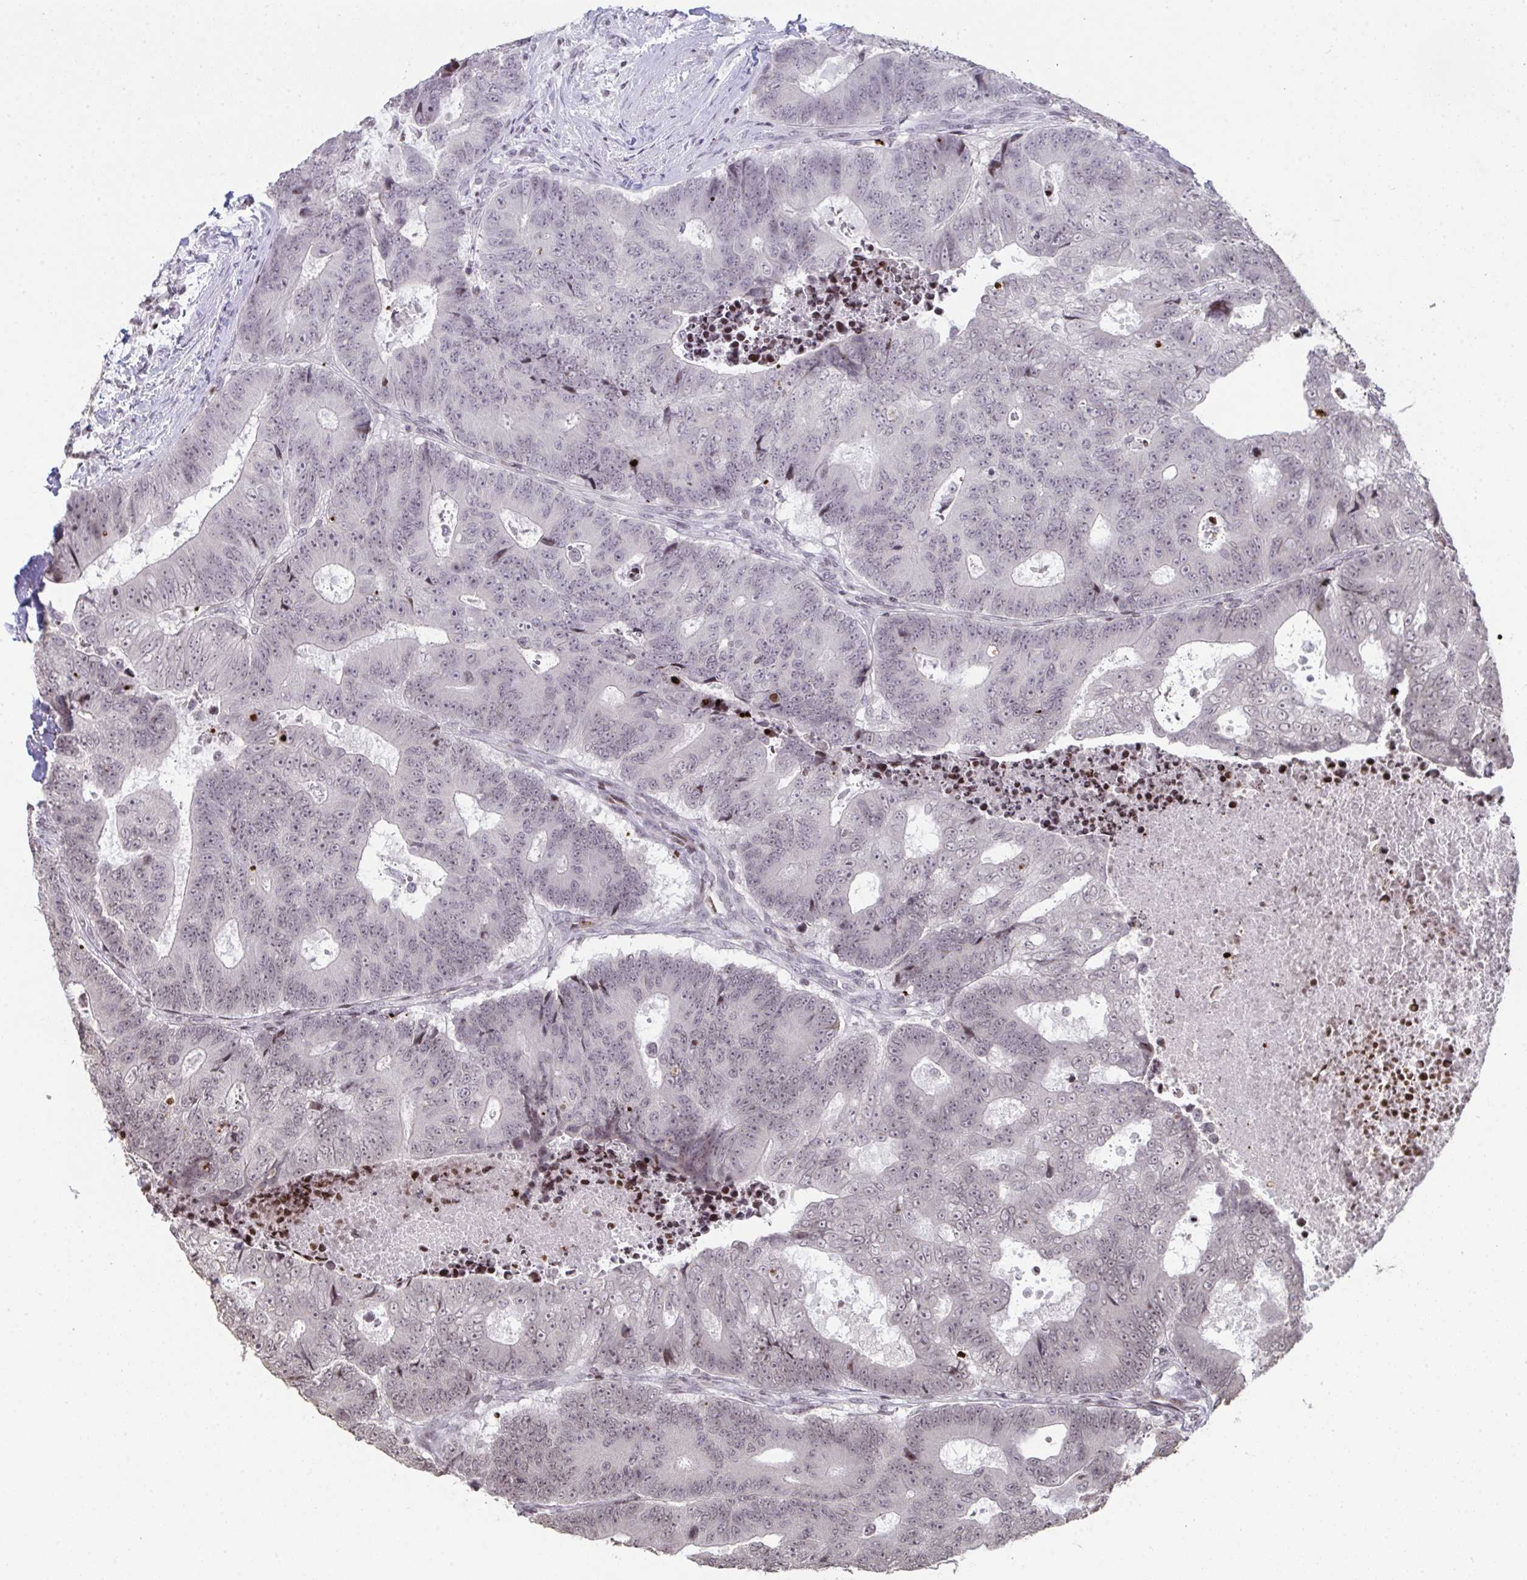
{"staining": {"intensity": "weak", "quantity": "<25%", "location": "nuclear"}, "tissue": "colorectal cancer", "cell_type": "Tumor cells", "image_type": "cancer", "snomed": [{"axis": "morphology", "description": "Adenocarcinoma, NOS"}, {"axis": "topography", "description": "Colon"}], "caption": "Immunohistochemical staining of colorectal adenocarcinoma exhibits no significant staining in tumor cells.", "gene": "NIP7", "patient": {"sex": "female", "age": 48}}